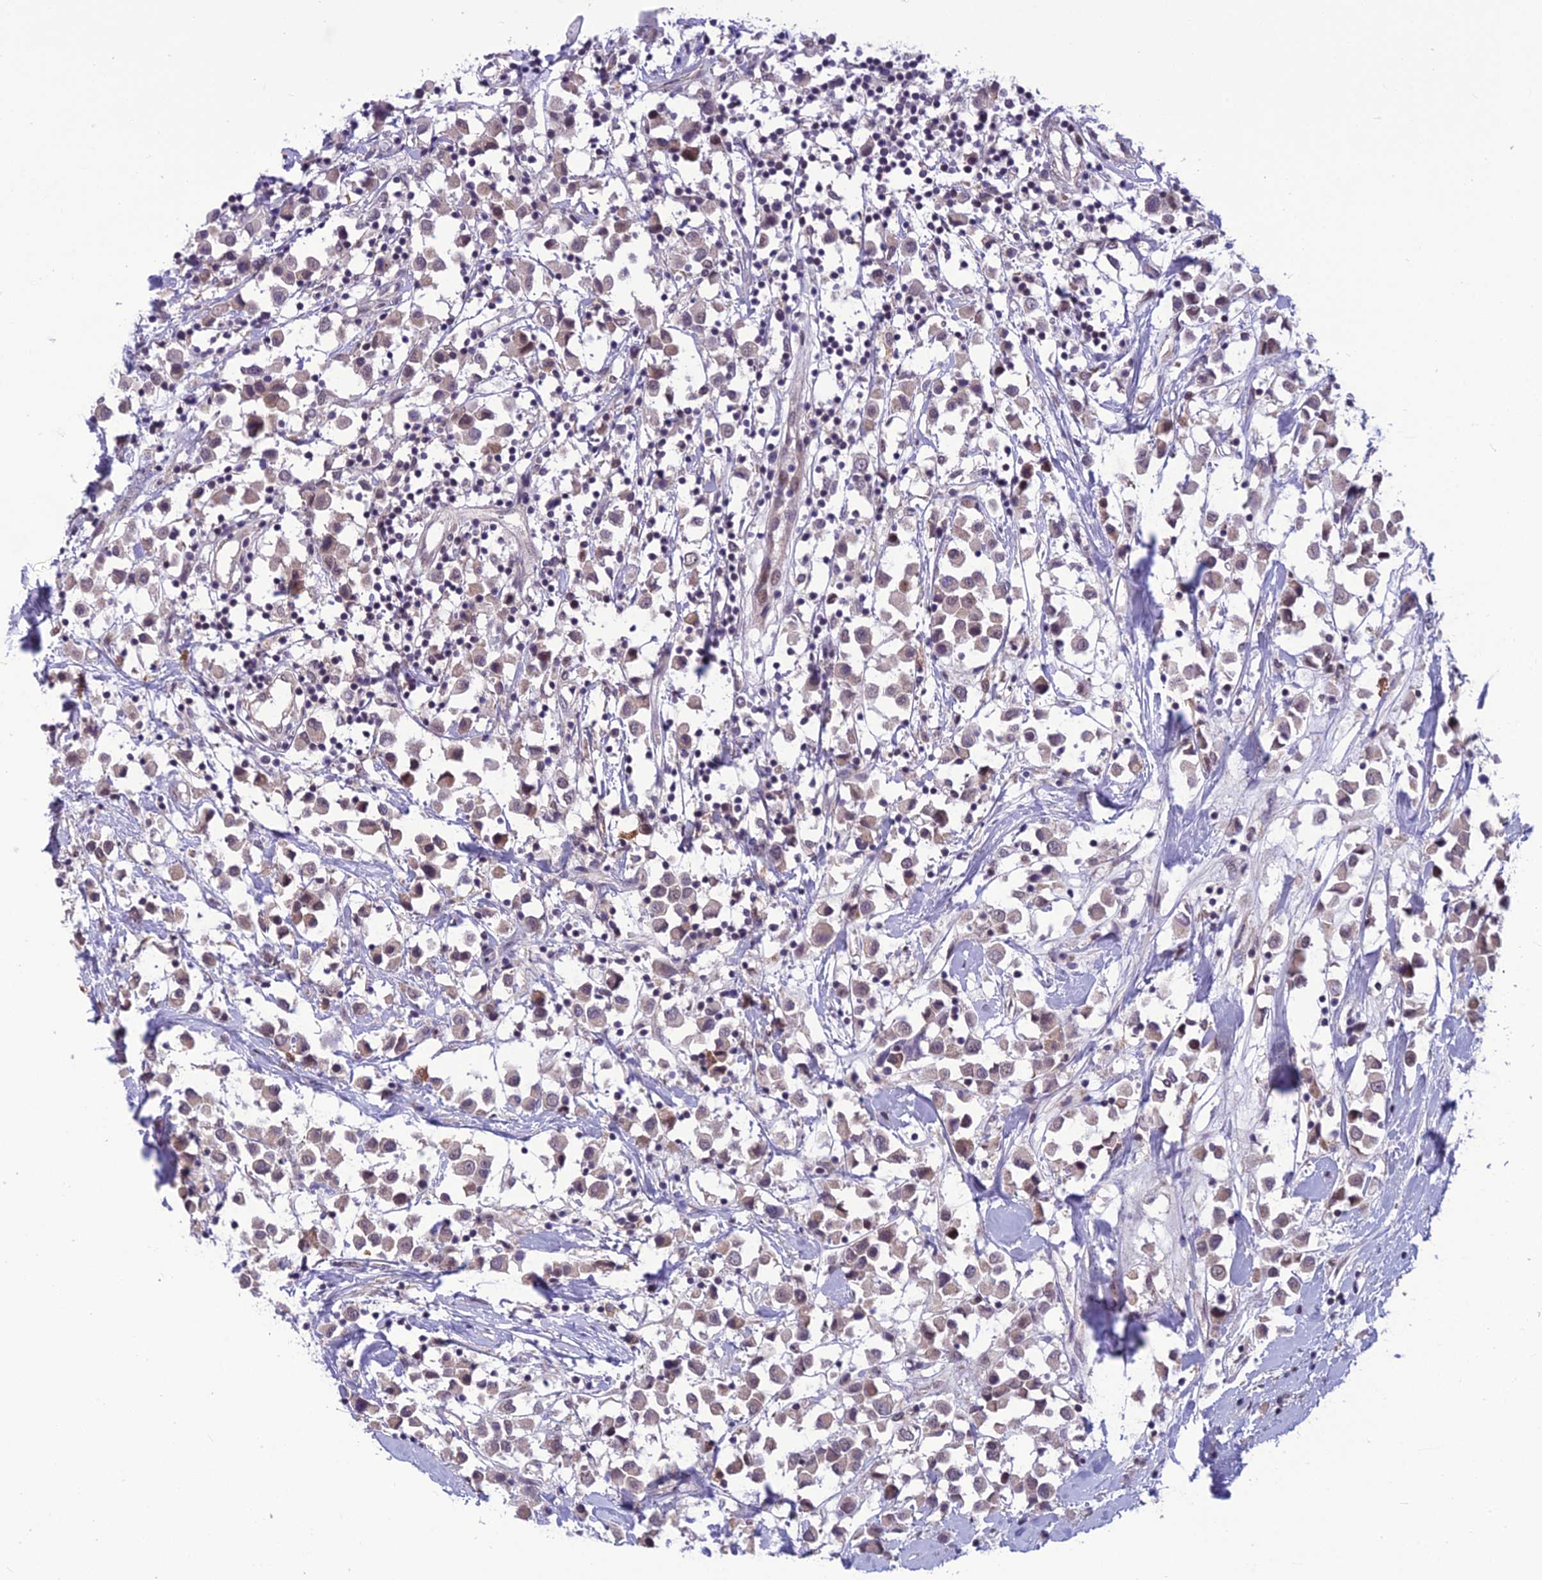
{"staining": {"intensity": "weak", "quantity": "25%-75%", "location": "cytoplasmic/membranous"}, "tissue": "breast cancer", "cell_type": "Tumor cells", "image_type": "cancer", "snomed": [{"axis": "morphology", "description": "Duct carcinoma"}, {"axis": "topography", "description": "Breast"}], "caption": "Invasive ductal carcinoma (breast) stained with DAB (3,3'-diaminobenzidine) immunohistochemistry demonstrates low levels of weak cytoplasmic/membranous staining in approximately 25%-75% of tumor cells.", "gene": "FBRS", "patient": {"sex": "female", "age": 61}}